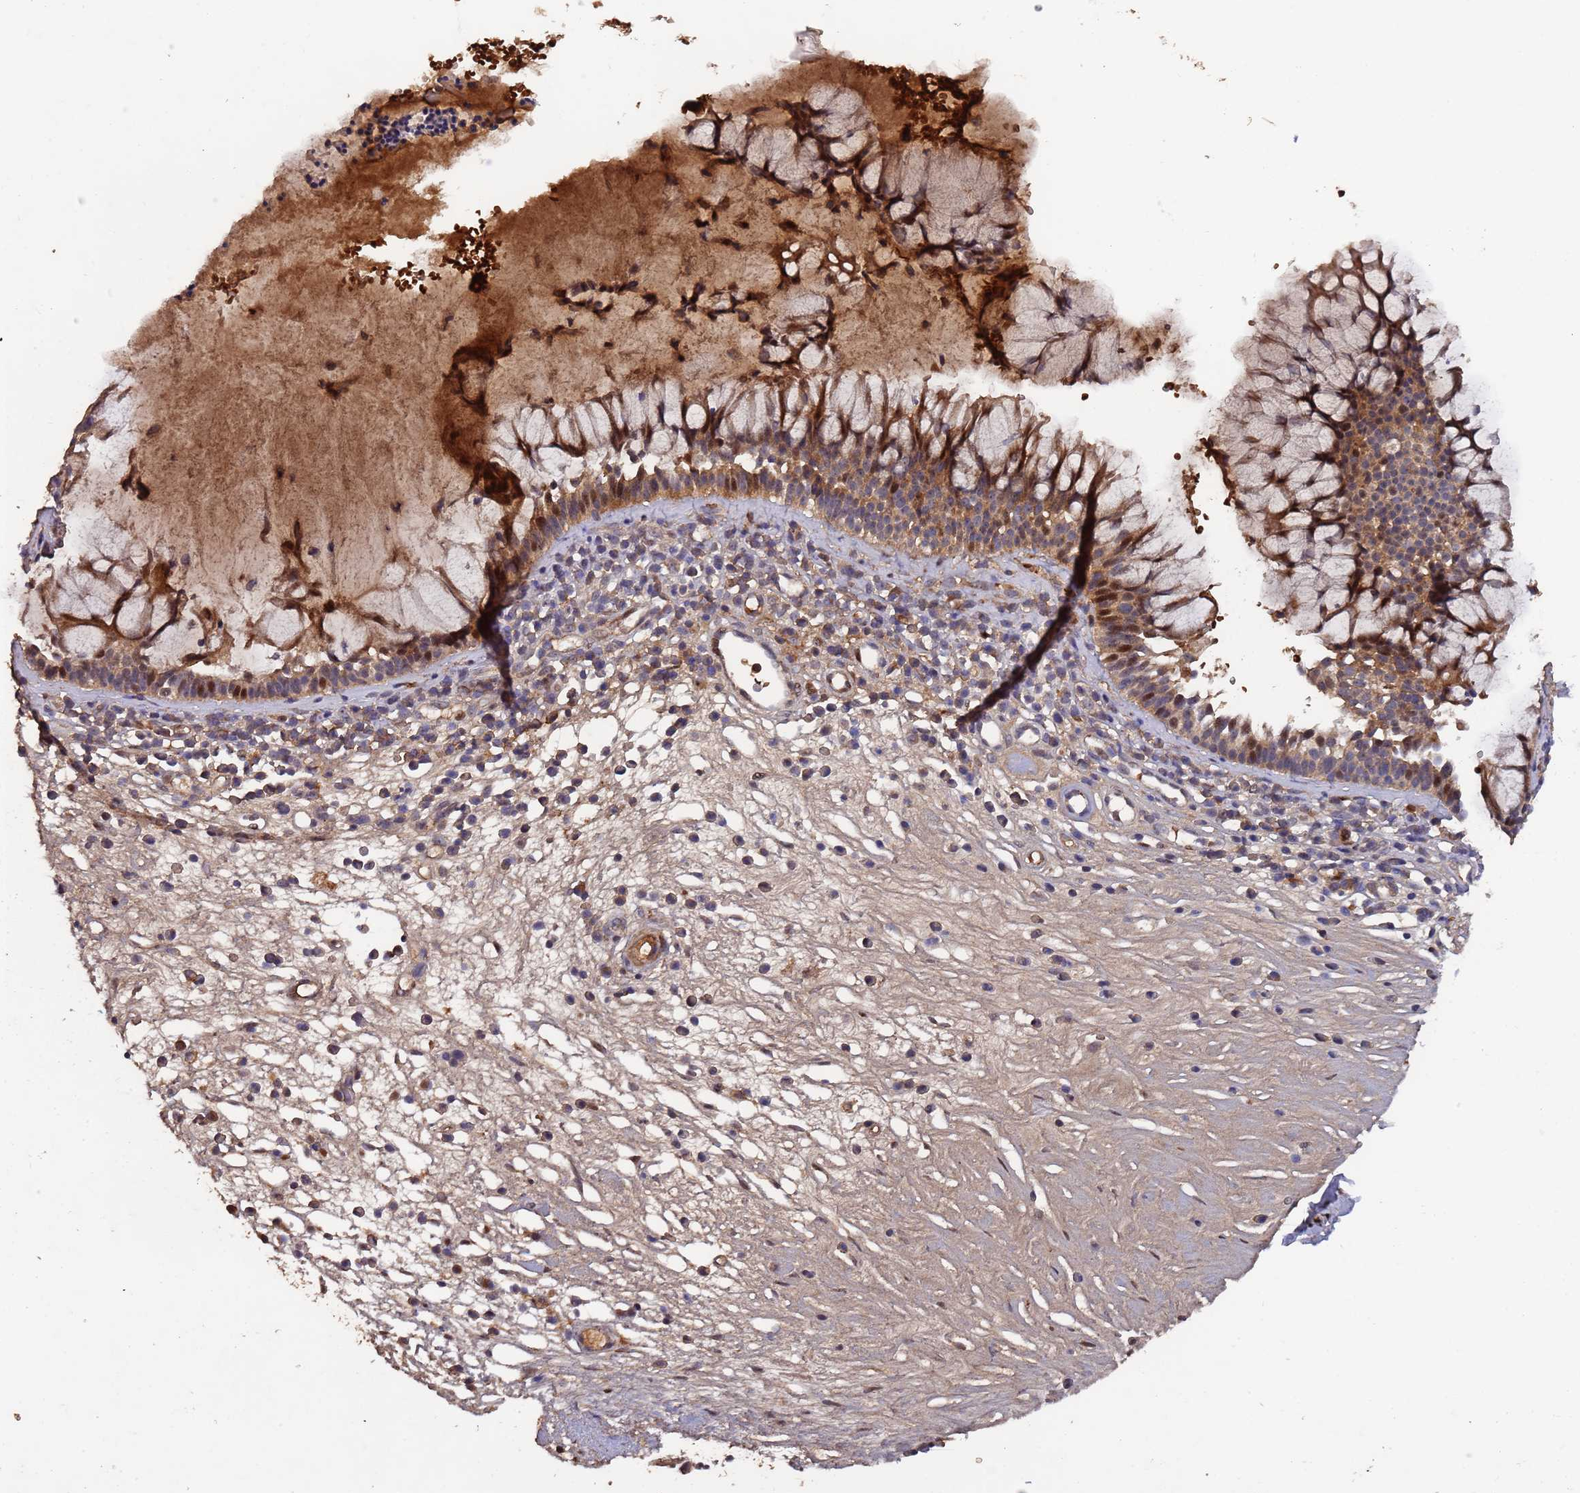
{"staining": {"intensity": "moderate", "quantity": ">75%", "location": "cytoplasmic/membranous,nuclear"}, "tissue": "nasopharynx", "cell_type": "Respiratory epithelial cells", "image_type": "normal", "snomed": [{"axis": "morphology", "description": "Normal tissue, NOS"}, {"axis": "morphology", "description": "Inflammation, NOS"}, {"axis": "topography", "description": "Nasopharynx"}], "caption": "Immunohistochemistry (DAB (3,3'-diaminobenzidine)) staining of benign human nasopharynx reveals moderate cytoplasmic/membranous,nuclear protein staining in approximately >75% of respiratory epithelial cells.", "gene": "CCDC184", "patient": {"sex": "male", "age": 70}}